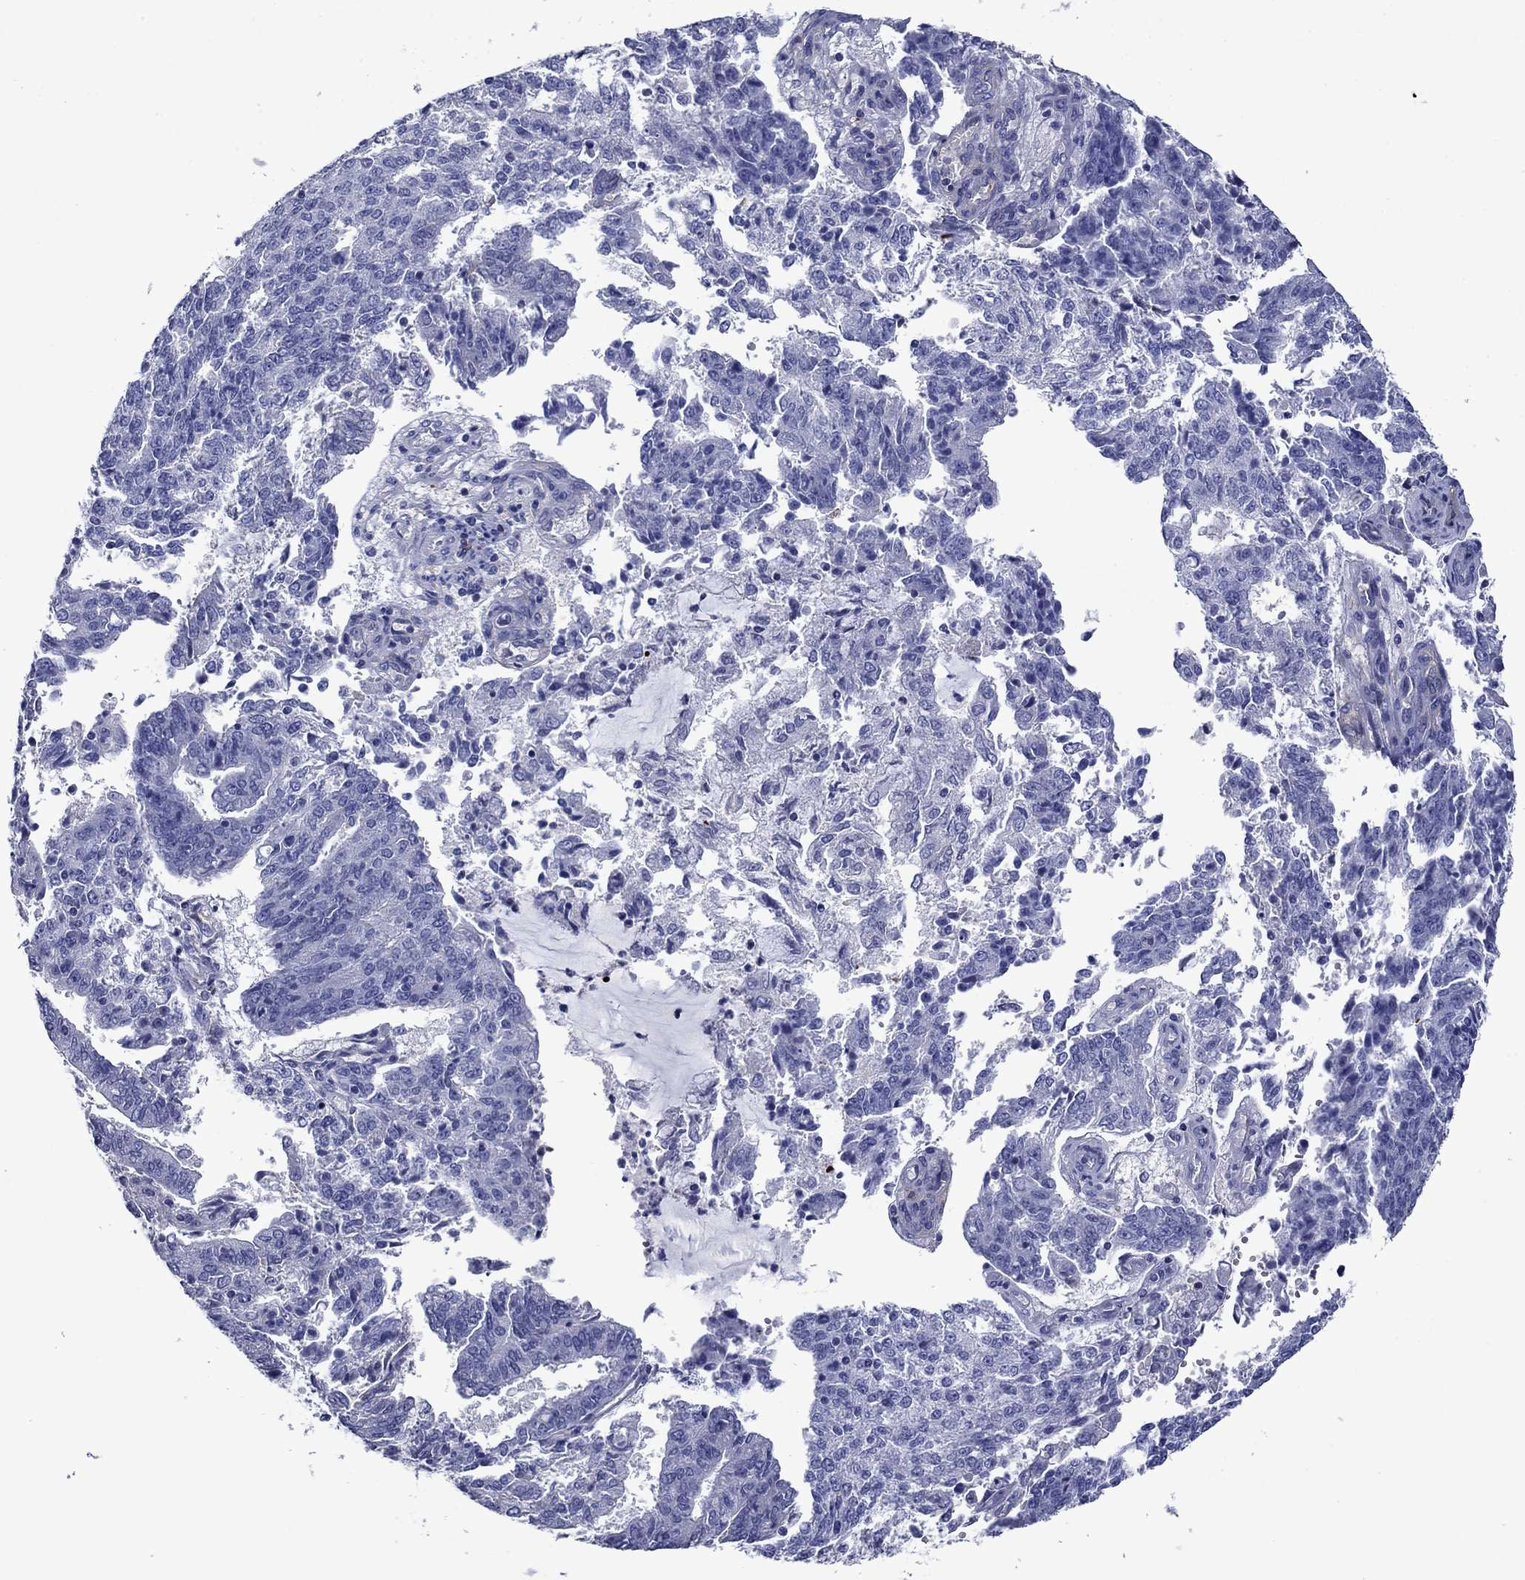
{"staining": {"intensity": "negative", "quantity": "none", "location": "none"}, "tissue": "endometrial cancer", "cell_type": "Tumor cells", "image_type": "cancer", "snomed": [{"axis": "morphology", "description": "Adenocarcinoma, NOS"}, {"axis": "topography", "description": "Endometrium"}], "caption": "The micrograph displays no significant positivity in tumor cells of endometrial cancer (adenocarcinoma). Brightfield microscopy of immunohistochemistry (IHC) stained with DAB (3,3'-diaminobenzidine) (brown) and hematoxylin (blue), captured at high magnification.", "gene": "CNDP1", "patient": {"sex": "female", "age": 82}}